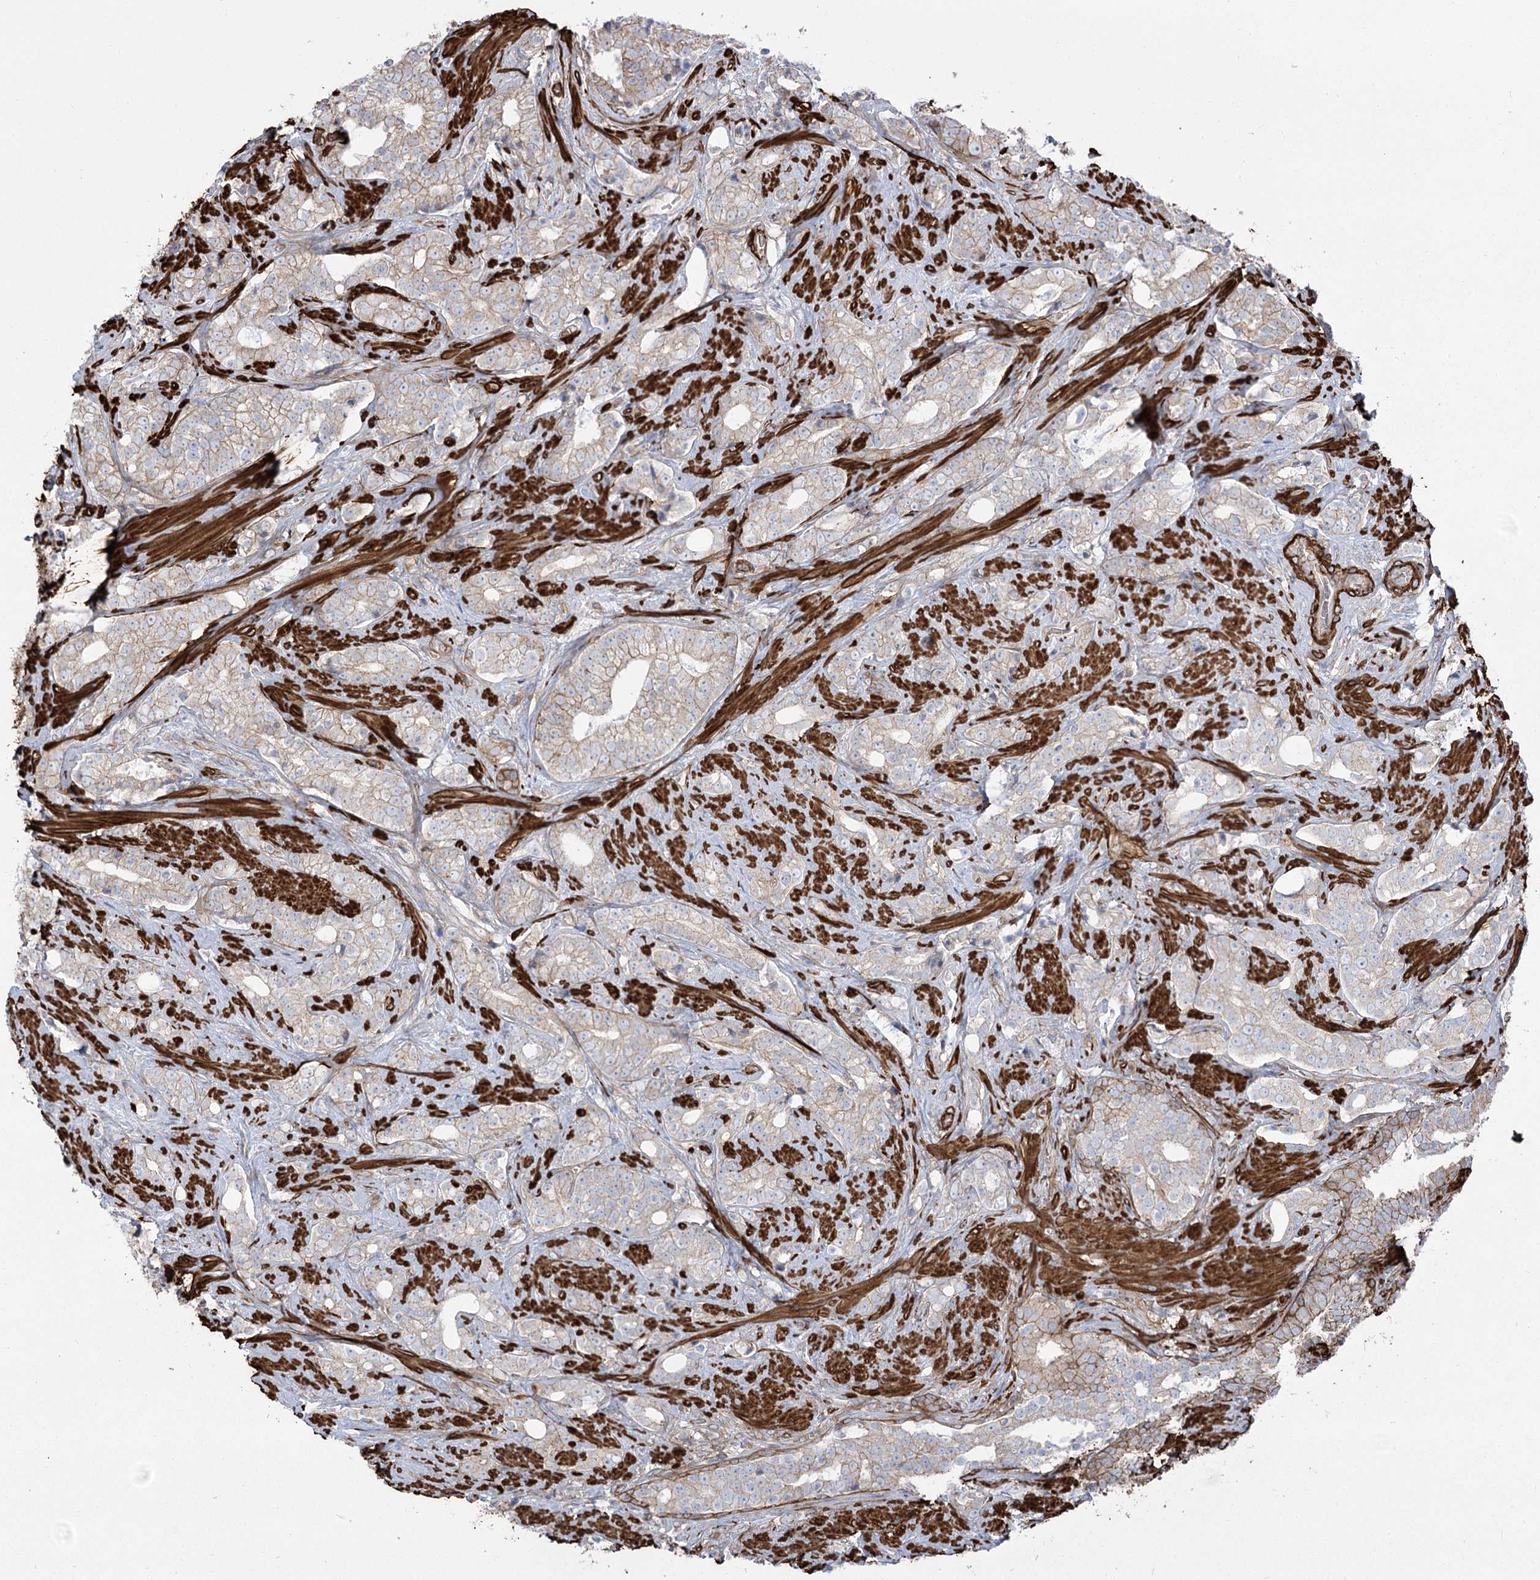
{"staining": {"intensity": "weak", "quantity": ">75%", "location": "cytoplasmic/membranous"}, "tissue": "prostate cancer", "cell_type": "Tumor cells", "image_type": "cancer", "snomed": [{"axis": "morphology", "description": "Adenocarcinoma, High grade"}, {"axis": "topography", "description": "Prostate and seminal vesicle, NOS"}], "caption": "A histopathology image of human prostate adenocarcinoma (high-grade) stained for a protein shows weak cytoplasmic/membranous brown staining in tumor cells. (IHC, brightfield microscopy, high magnification).", "gene": "PLEKHA5", "patient": {"sex": "male", "age": 67}}